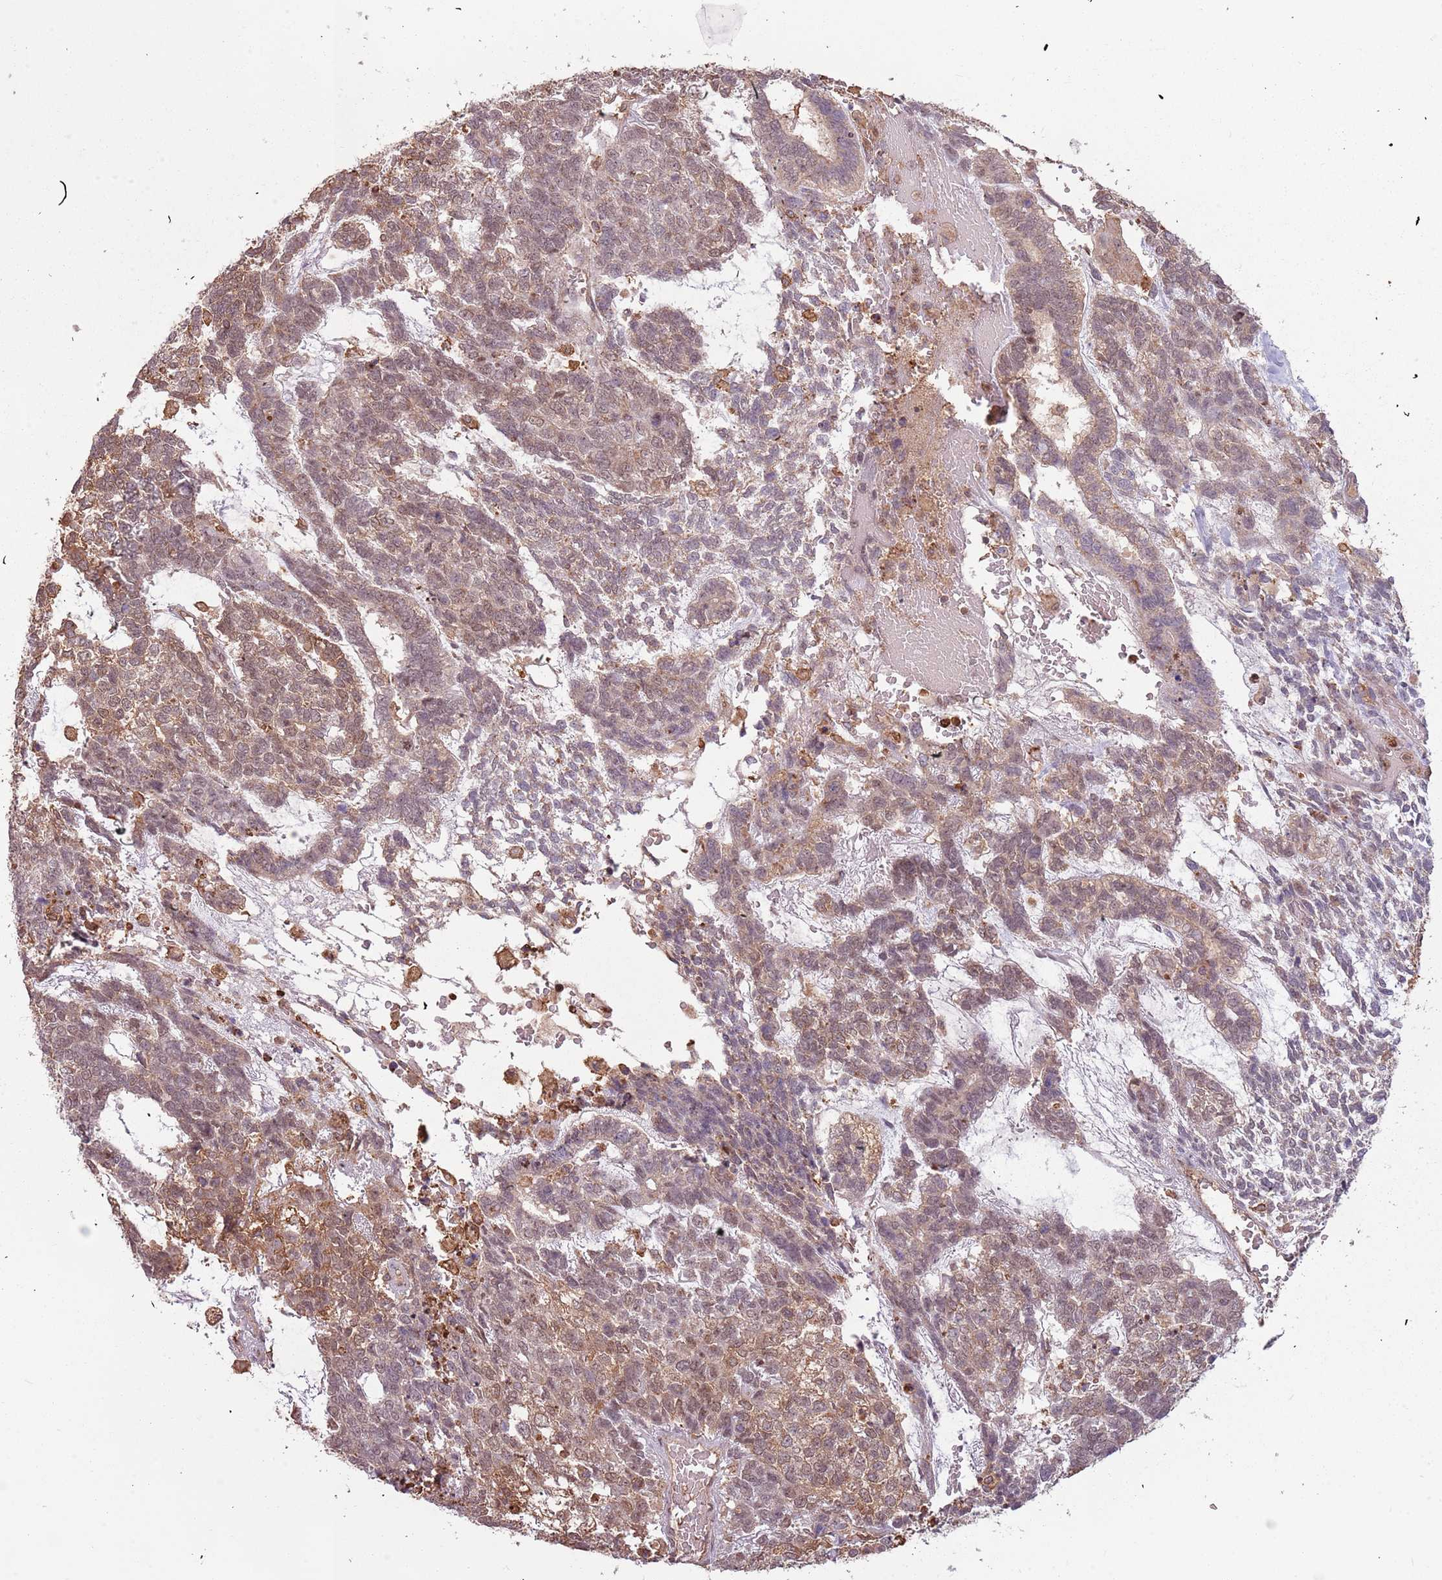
{"staining": {"intensity": "moderate", "quantity": ">75%", "location": "cytoplasmic/membranous,nuclear"}, "tissue": "testis cancer", "cell_type": "Tumor cells", "image_type": "cancer", "snomed": [{"axis": "morphology", "description": "Carcinoma, Embryonal, NOS"}, {"axis": "topography", "description": "Testis"}], "caption": "Protein expression analysis of human testis cancer reveals moderate cytoplasmic/membranous and nuclear staining in approximately >75% of tumor cells.", "gene": "ATOSB", "patient": {"sex": "male", "age": 23}}